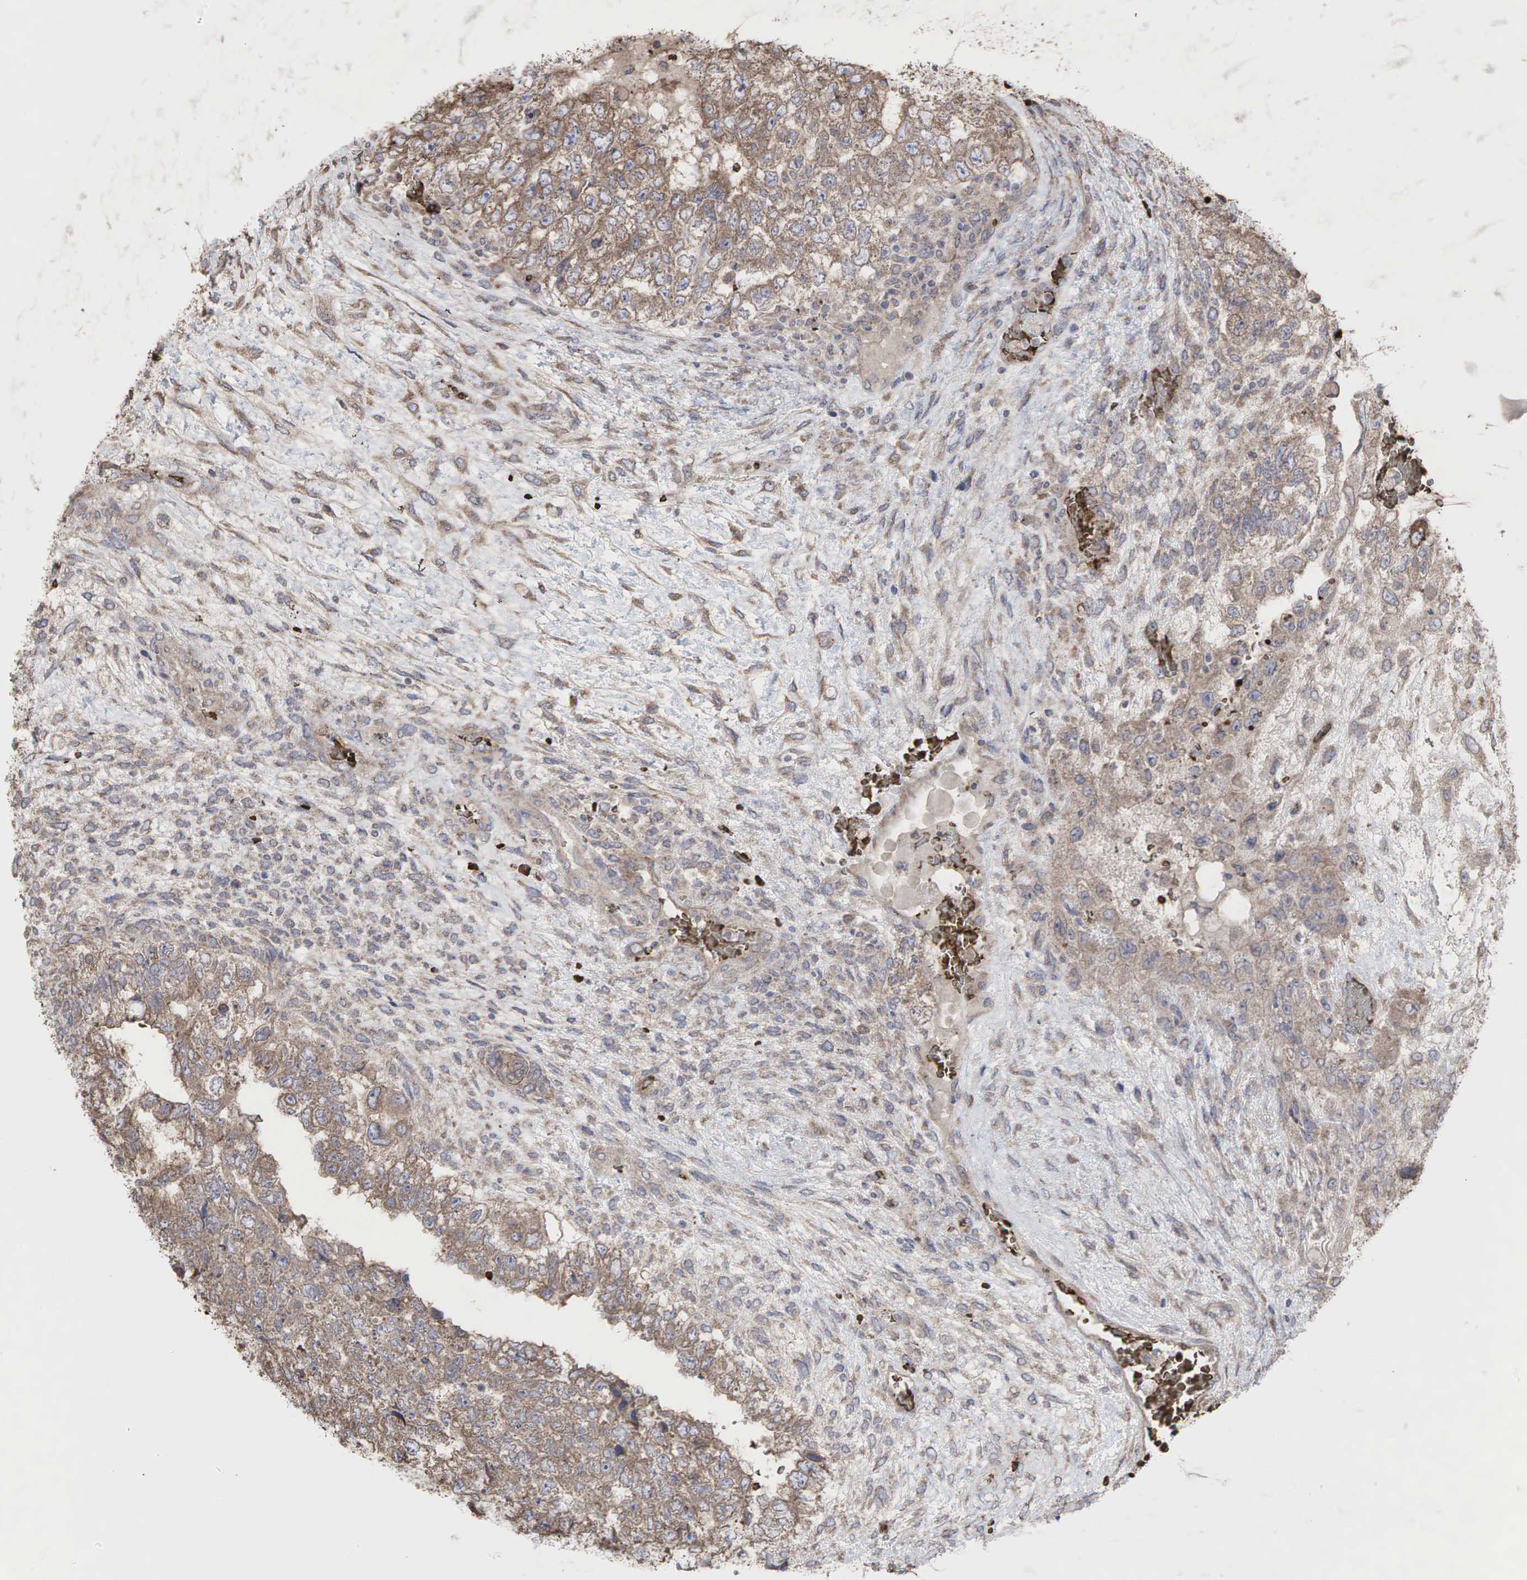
{"staining": {"intensity": "weak", "quantity": ">75%", "location": "cytoplasmic/membranous"}, "tissue": "testis cancer", "cell_type": "Tumor cells", "image_type": "cancer", "snomed": [{"axis": "morphology", "description": "Carcinoma, Embryonal, NOS"}, {"axis": "topography", "description": "Testis"}], "caption": "IHC image of human testis cancer stained for a protein (brown), which exhibits low levels of weak cytoplasmic/membranous staining in about >75% of tumor cells.", "gene": "PABPC5", "patient": {"sex": "male", "age": 36}}